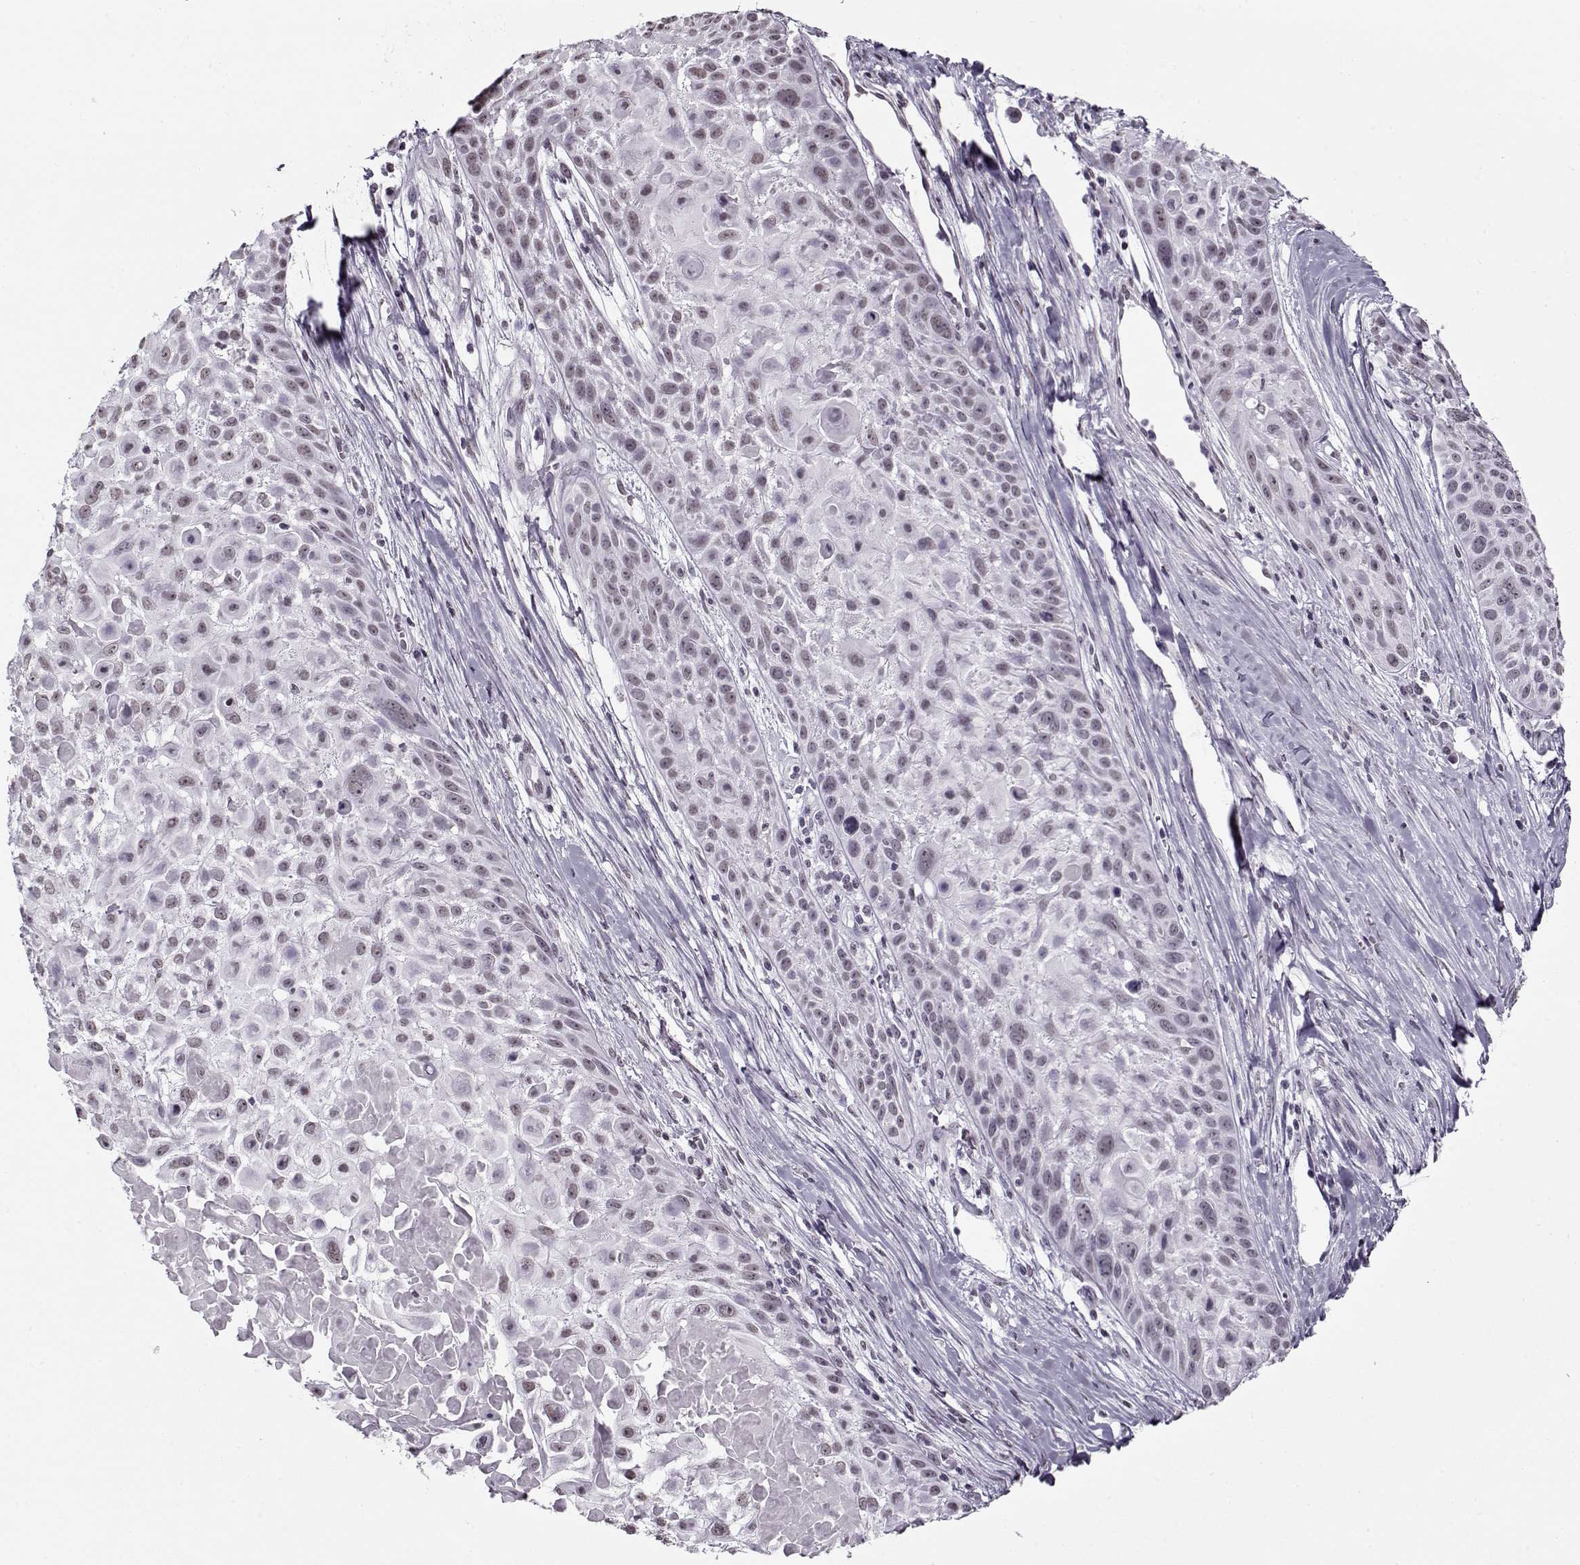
{"staining": {"intensity": "negative", "quantity": "none", "location": "none"}, "tissue": "skin cancer", "cell_type": "Tumor cells", "image_type": "cancer", "snomed": [{"axis": "morphology", "description": "Squamous cell carcinoma, NOS"}, {"axis": "topography", "description": "Skin"}, {"axis": "topography", "description": "Anal"}], "caption": "Immunohistochemistry (IHC) micrograph of neoplastic tissue: skin cancer (squamous cell carcinoma) stained with DAB displays no significant protein staining in tumor cells.", "gene": "PRMT8", "patient": {"sex": "female", "age": 75}}